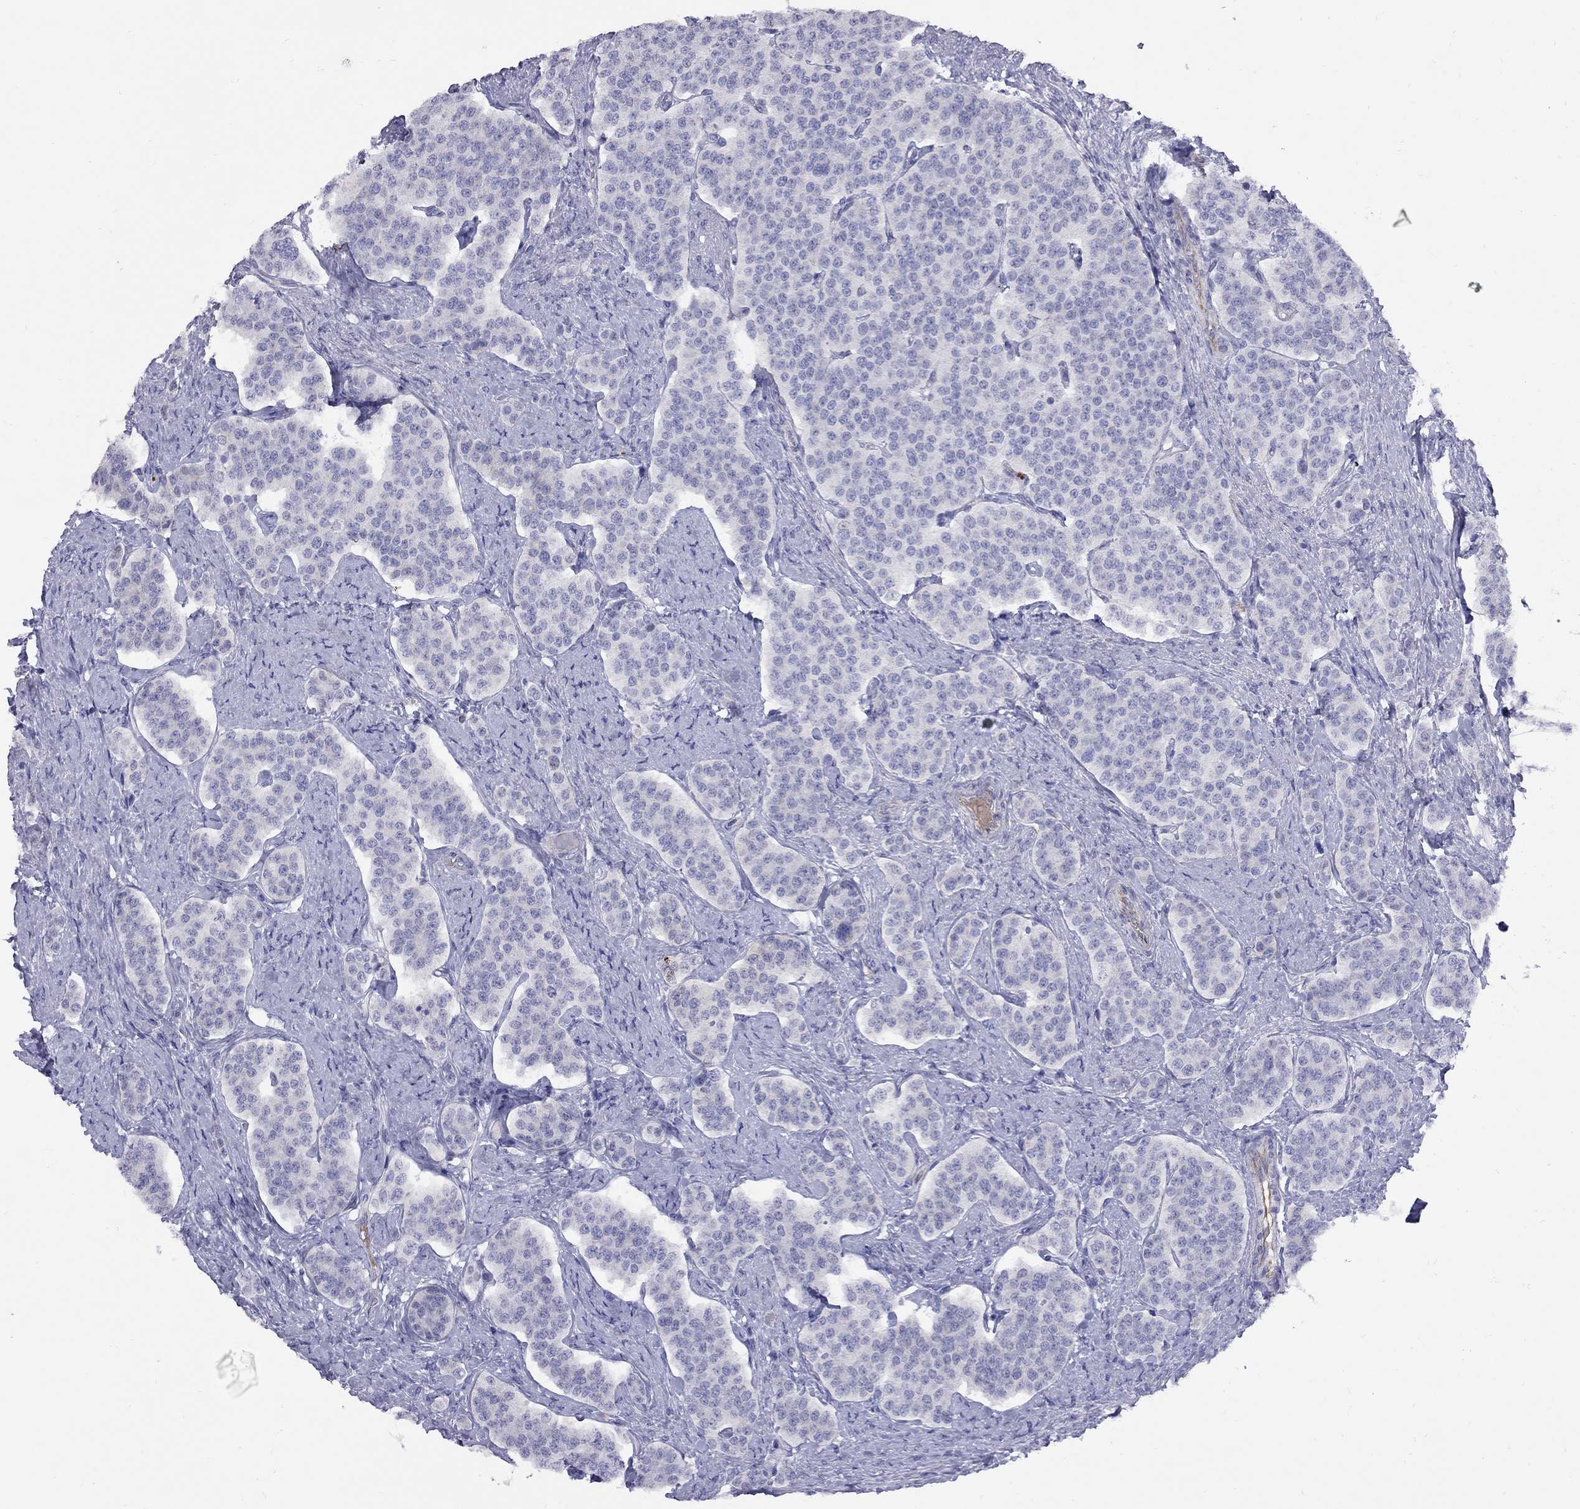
{"staining": {"intensity": "negative", "quantity": "none", "location": "none"}, "tissue": "carcinoid", "cell_type": "Tumor cells", "image_type": "cancer", "snomed": [{"axis": "morphology", "description": "Carcinoid, malignant, NOS"}, {"axis": "topography", "description": "Small intestine"}], "caption": "Tumor cells show no significant protein expression in malignant carcinoid.", "gene": "SPINT4", "patient": {"sex": "female", "age": 58}}